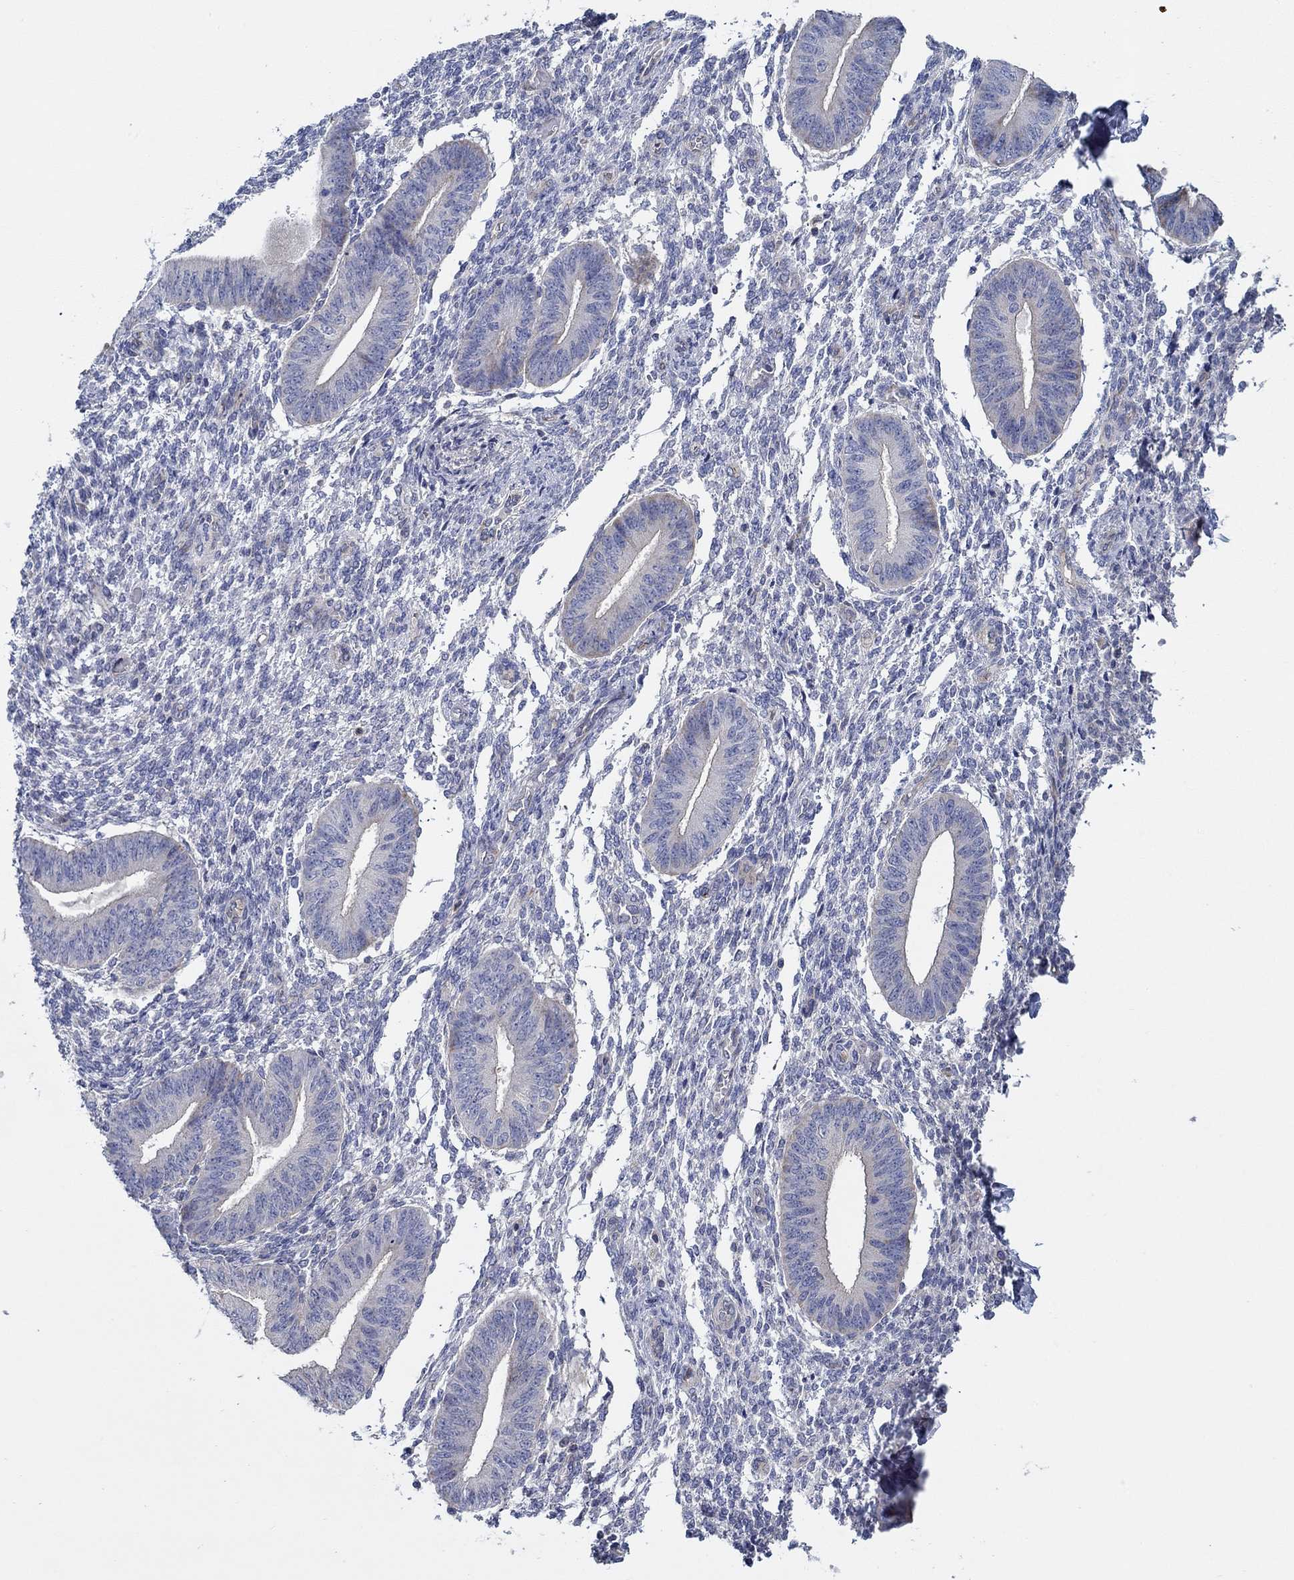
{"staining": {"intensity": "negative", "quantity": "none", "location": "none"}, "tissue": "endometrium", "cell_type": "Cells in endometrial stroma", "image_type": "normal", "snomed": [{"axis": "morphology", "description": "Normal tissue, NOS"}, {"axis": "topography", "description": "Endometrium"}], "caption": "DAB immunohistochemical staining of unremarkable endometrium displays no significant positivity in cells in endometrial stroma. Nuclei are stained in blue.", "gene": "CFAP61", "patient": {"sex": "female", "age": 47}}